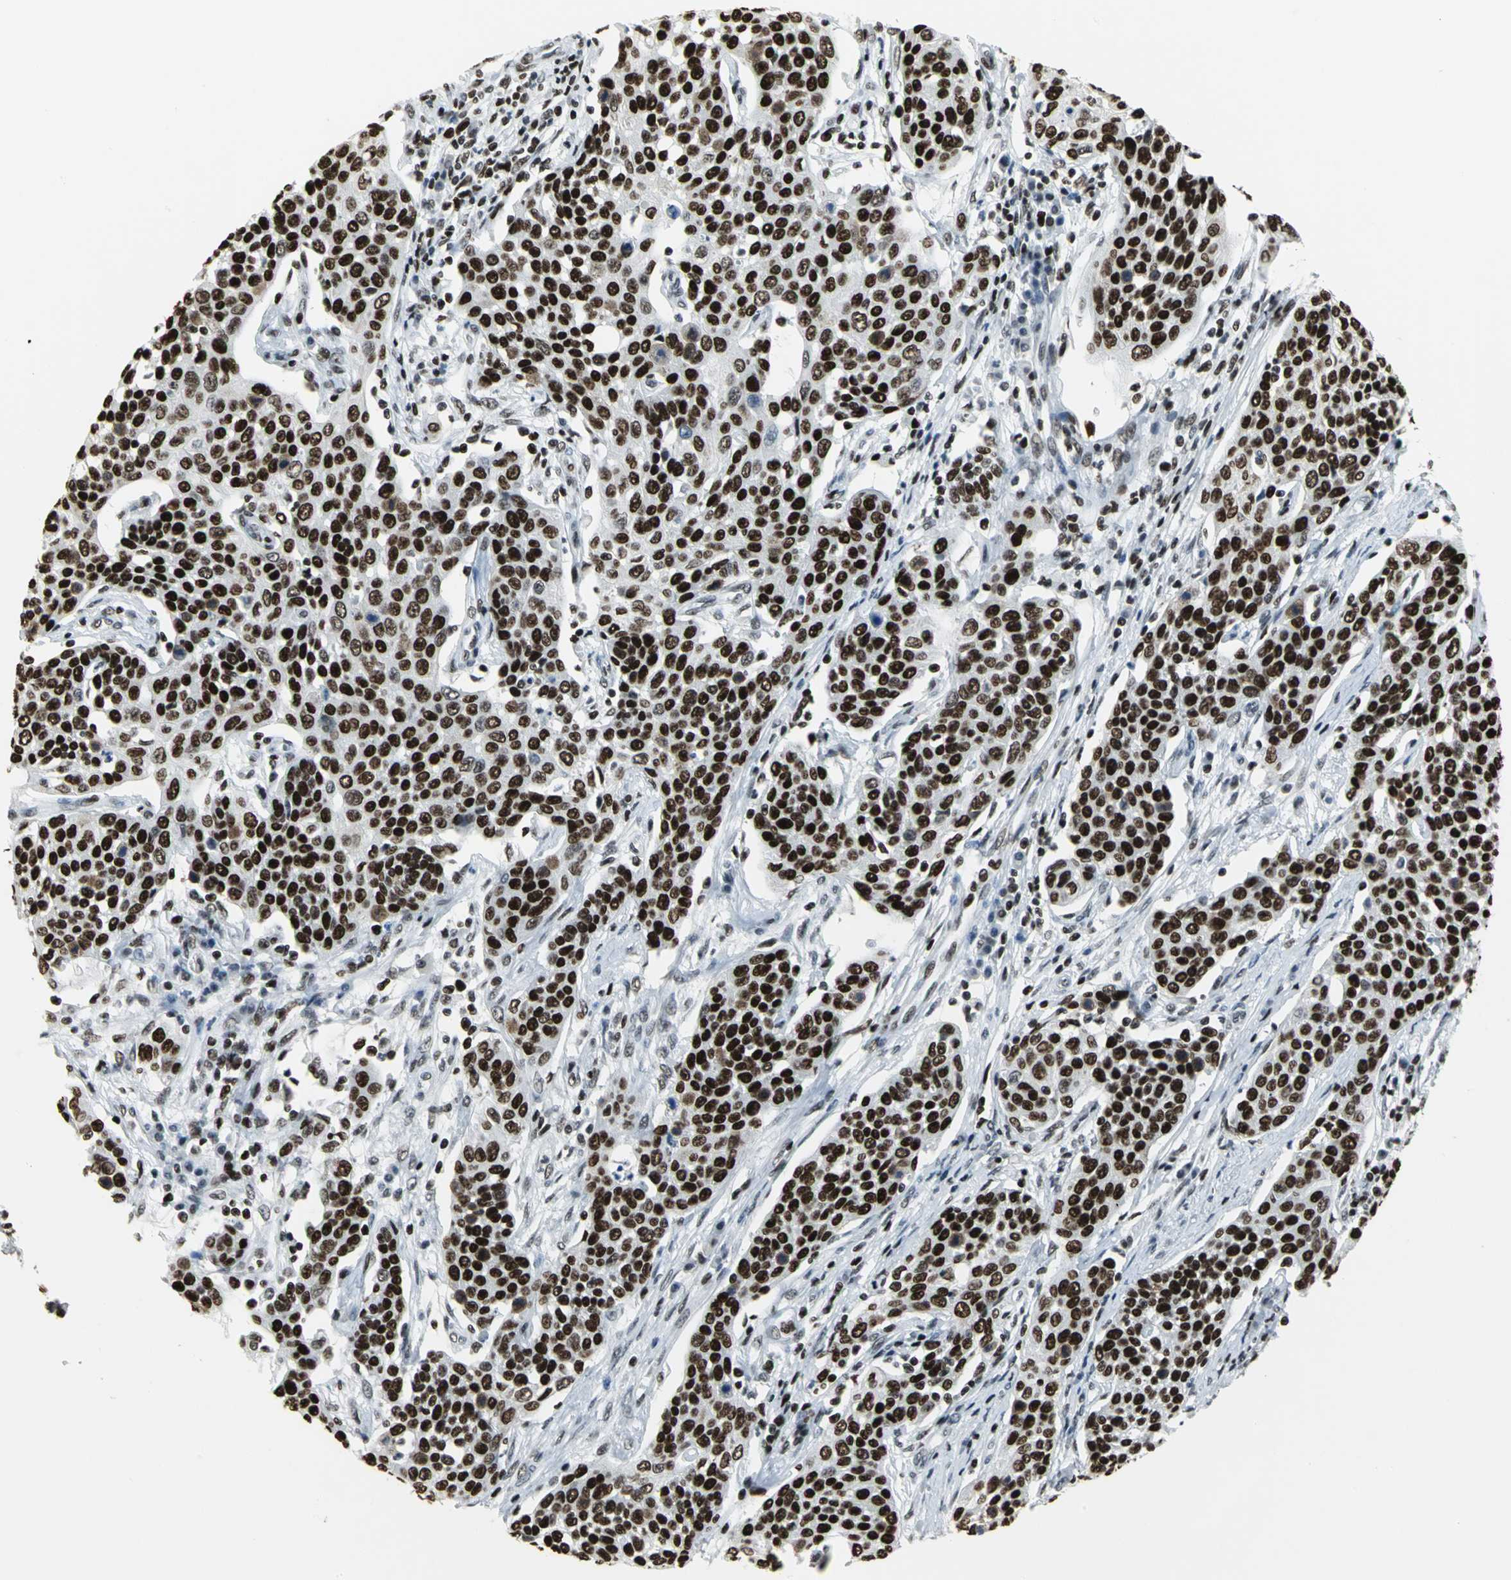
{"staining": {"intensity": "strong", "quantity": ">75%", "location": "nuclear"}, "tissue": "cervical cancer", "cell_type": "Tumor cells", "image_type": "cancer", "snomed": [{"axis": "morphology", "description": "Squamous cell carcinoma, NOS"}, {"axis": "topography", "description": "Cervix"}], "caption": "Immunohistochemistry (DAB (3,3'-diaminobenzidine)) staining of cervical cancer exhibits strong nuclear protein staining in about >75% of tumor cells.", "gene": "HNRNPD", "patient": {"sex": "female", "age": 34}}